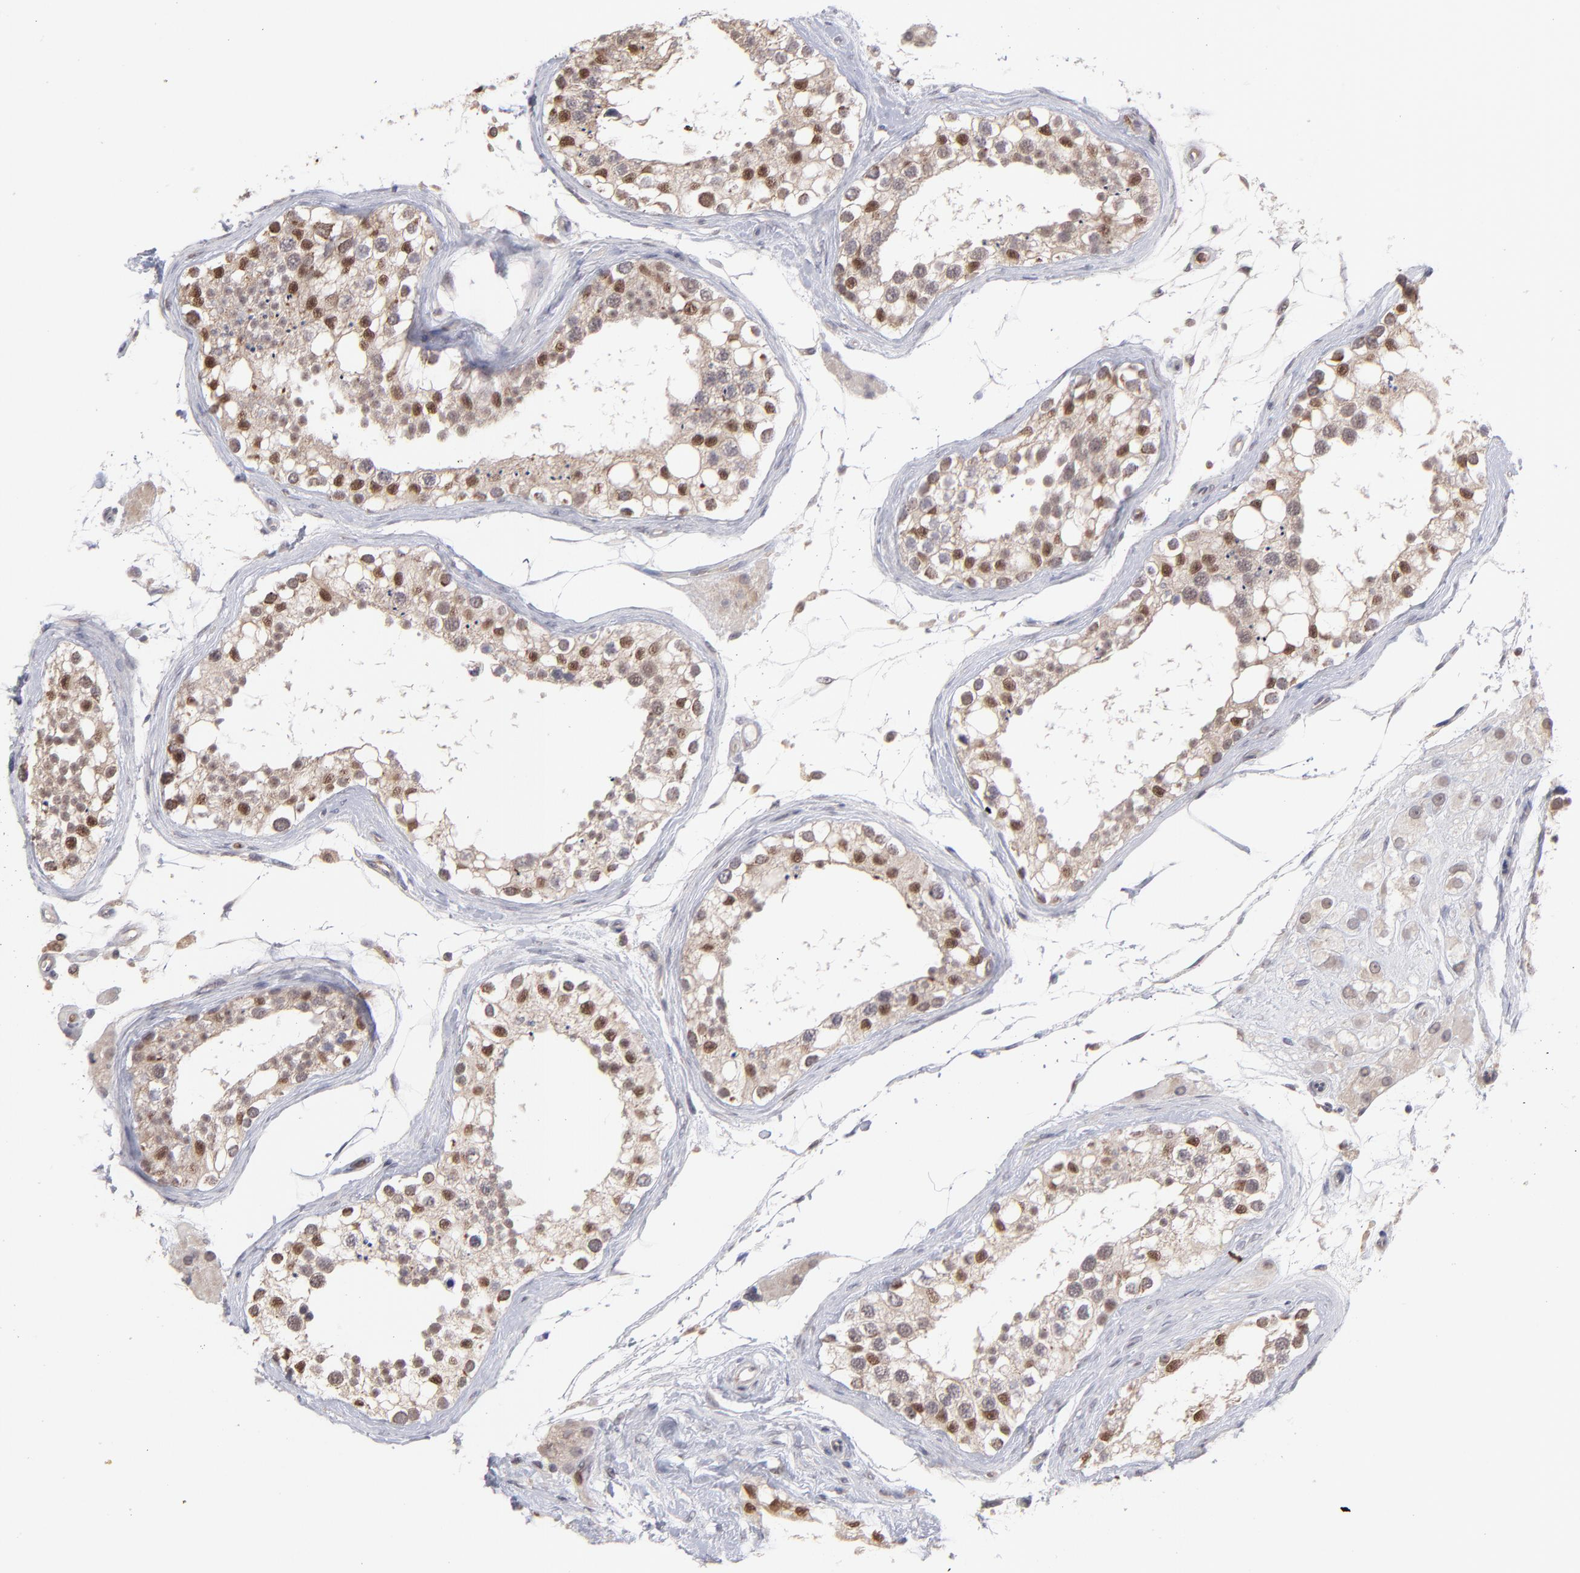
{"staining": {"intensity": "moderate", "quantity": "25%-75%", "location": "nuclear"}, "tissue": "testis", "cell_type": "Cells in seminiferous ducts", "image_type": "normal", "snomed": [{"axis": "morphology", "description": "Normal tissue, NOS"}, {"axis": "topography", "description": "Testis"}], "caption": "High-magnification brightfield microscopy of normal testis stained with DAB (brown) and counterstained with hematoxylin (blue). cells in seminiferous ducts exhibit moderate nuclear expression is appreciated in about25%-75% of cells.", "gene": "OAS1", "patient": {"sex": "male", "age": 68}}